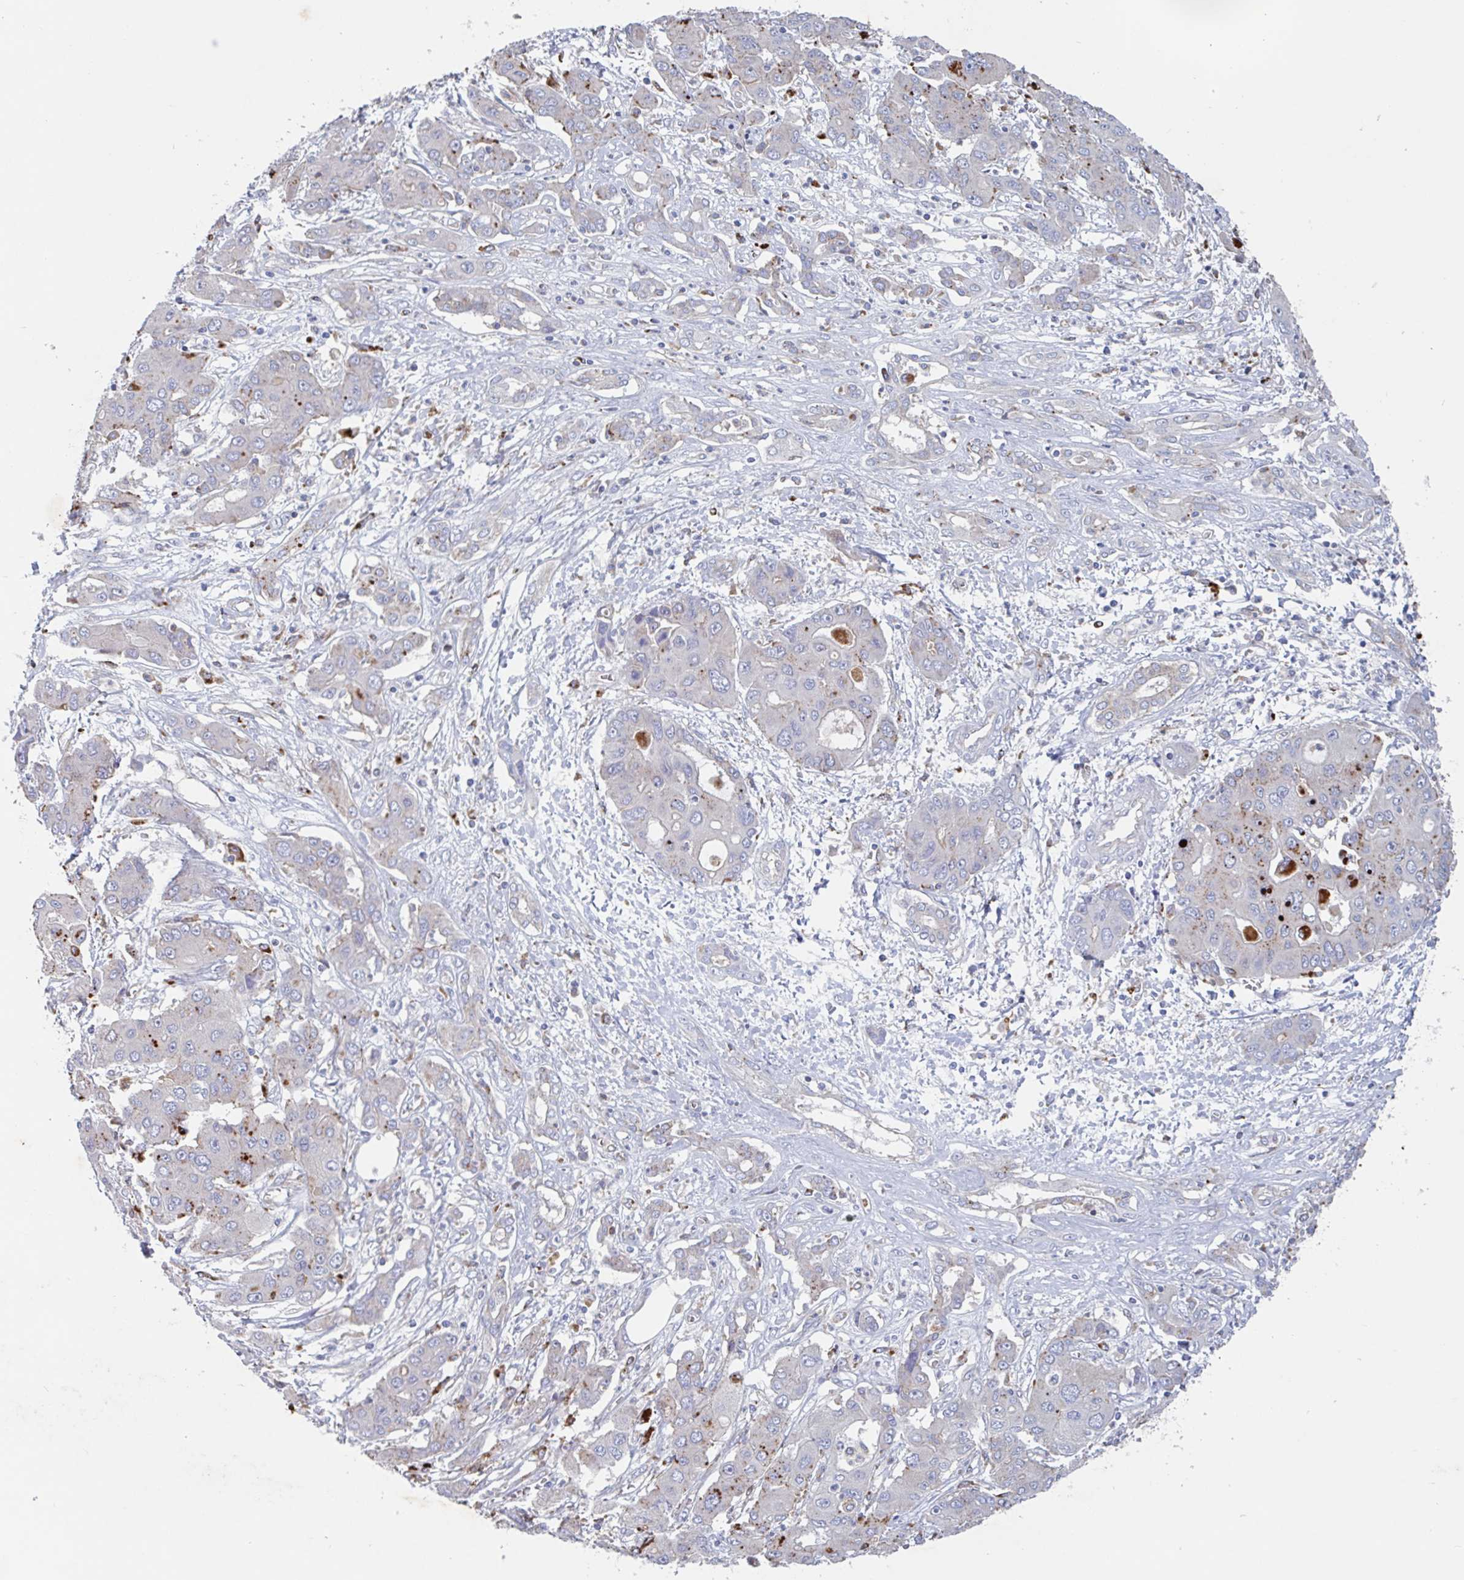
{"staining": {"intensity": "moderate", "quantity": "<25%", "location": "cytoplasmic/membranous"}, "tissue": "liver cancer", "cell_type": "Tumor cells", "image_type": "cancer", "snomed": [{"axis": "morphology", "description": "Cholangiocarcinoma"}, {"axis": "topography", "description": "Liver"}], "caption": "High-magnification brightfield microscopy of liver cancer (cholangiocarcinoma) stained with DAB (3,3'-diaminobenzidine) (brown) and counterstained with hematoxylin (blue). tumor cells exhibit moderate cytoplasmic/membranous expression is identified in approximately<25% of cells. The protein of interest is stained brown, and the nuclei are stained in blue (DAB (3,3'-diaminobenzidine) IHC with brightfield microscopy, high magnification).", "gene": "MANBA", "patient": {"sex": "male", "age": 67}}